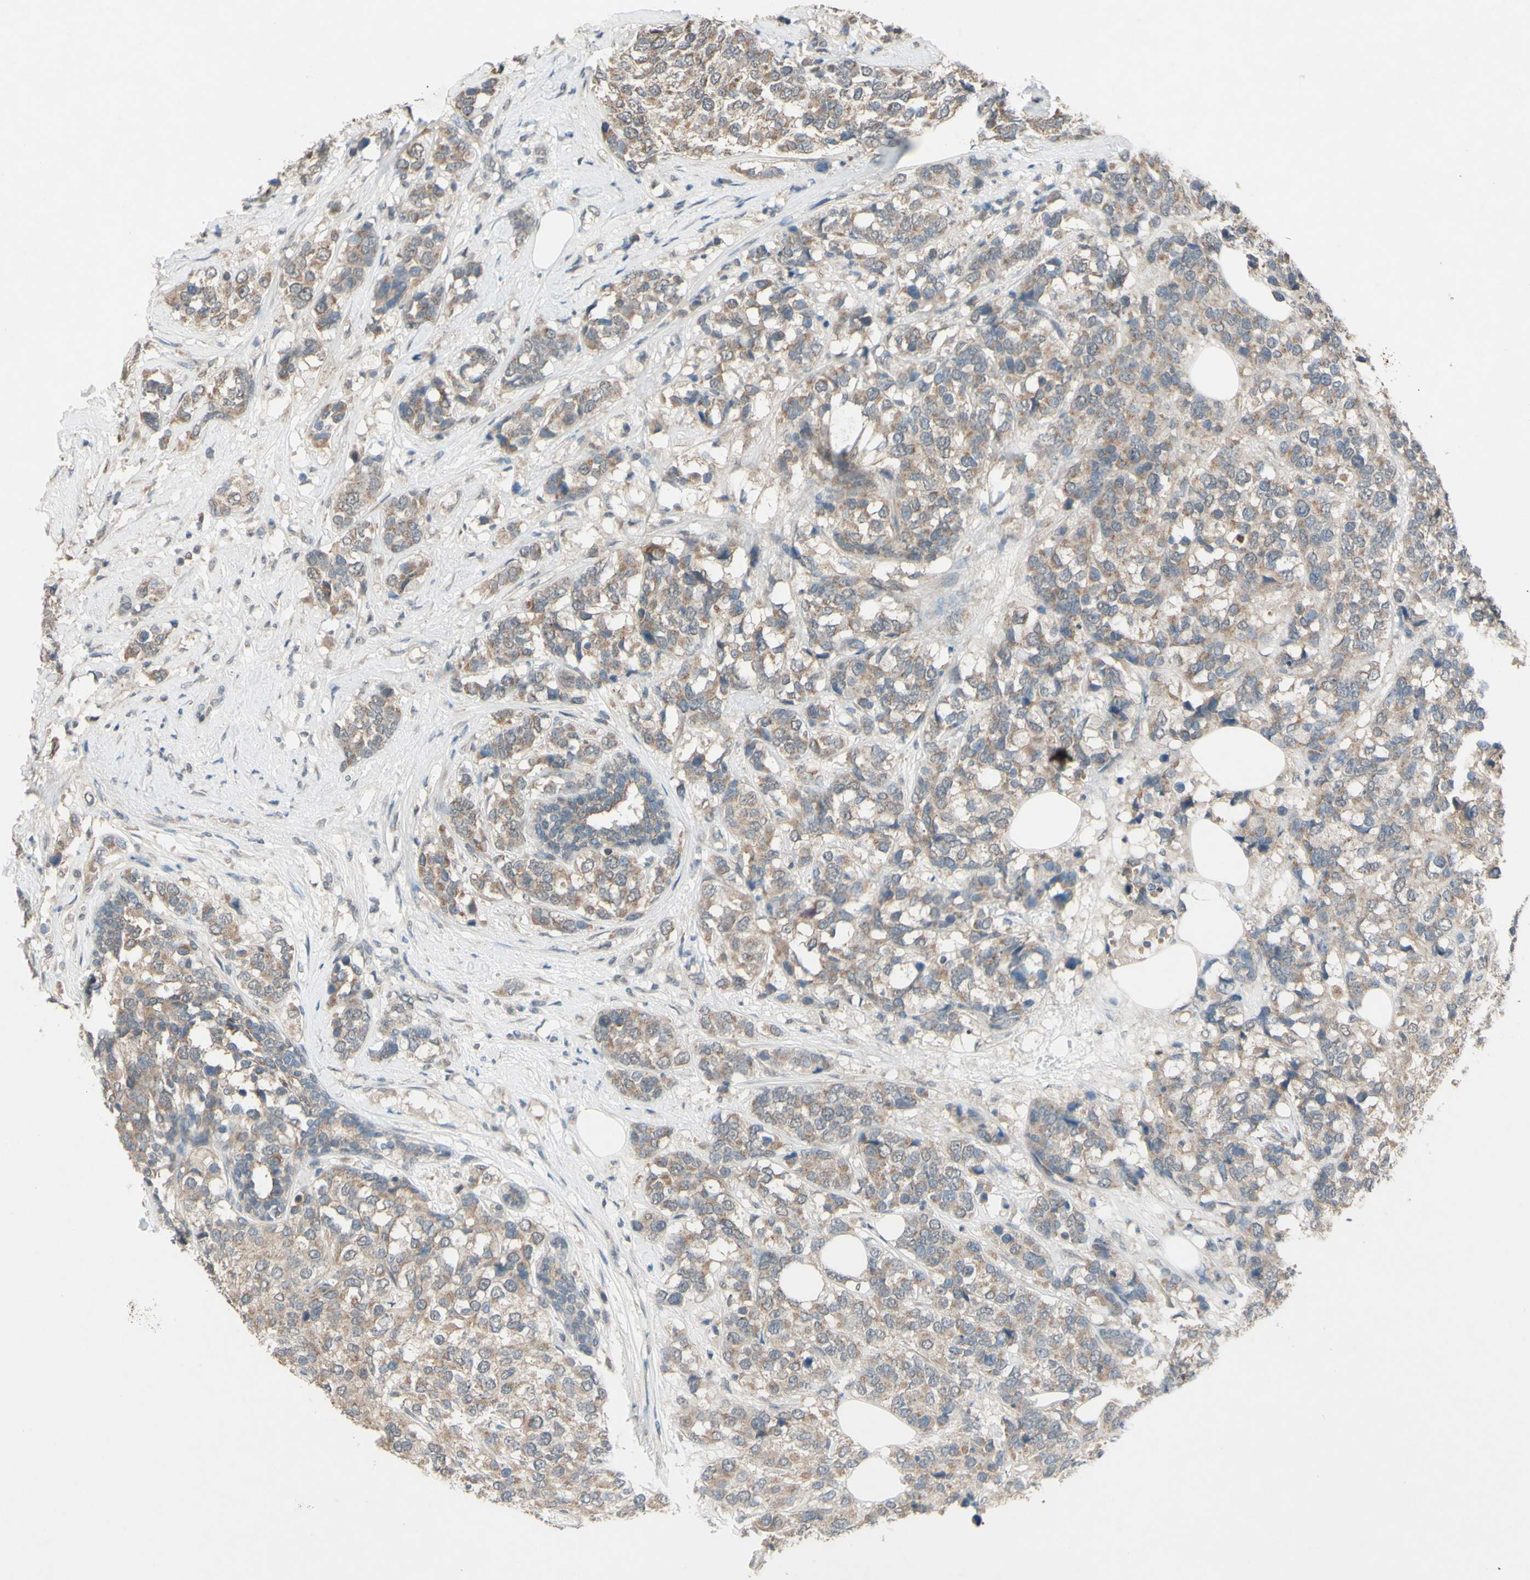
{"staining": {"intensity": "weak", "quantity": ">75%", "location": "cytoplasmic/membranous"}, "tissue": "breast cancer", "cell_type": "Tumor cells", "image_type": "cancer", "snomed": [{"axis": "morphology", "description": "Lobular carcinoma"}, {"axis": "topography", "description": "Breast"}], "caption": "A brown stain highlights weak cytoplasmic/membranous staining of a protein in human breast lobular carcinoma tumor cells. Immunohistochemistry stains the protein in brown and the nuclei are stained blue.", "gene": "CDCP1", "patient": {"sex": "female", "age": 59}}